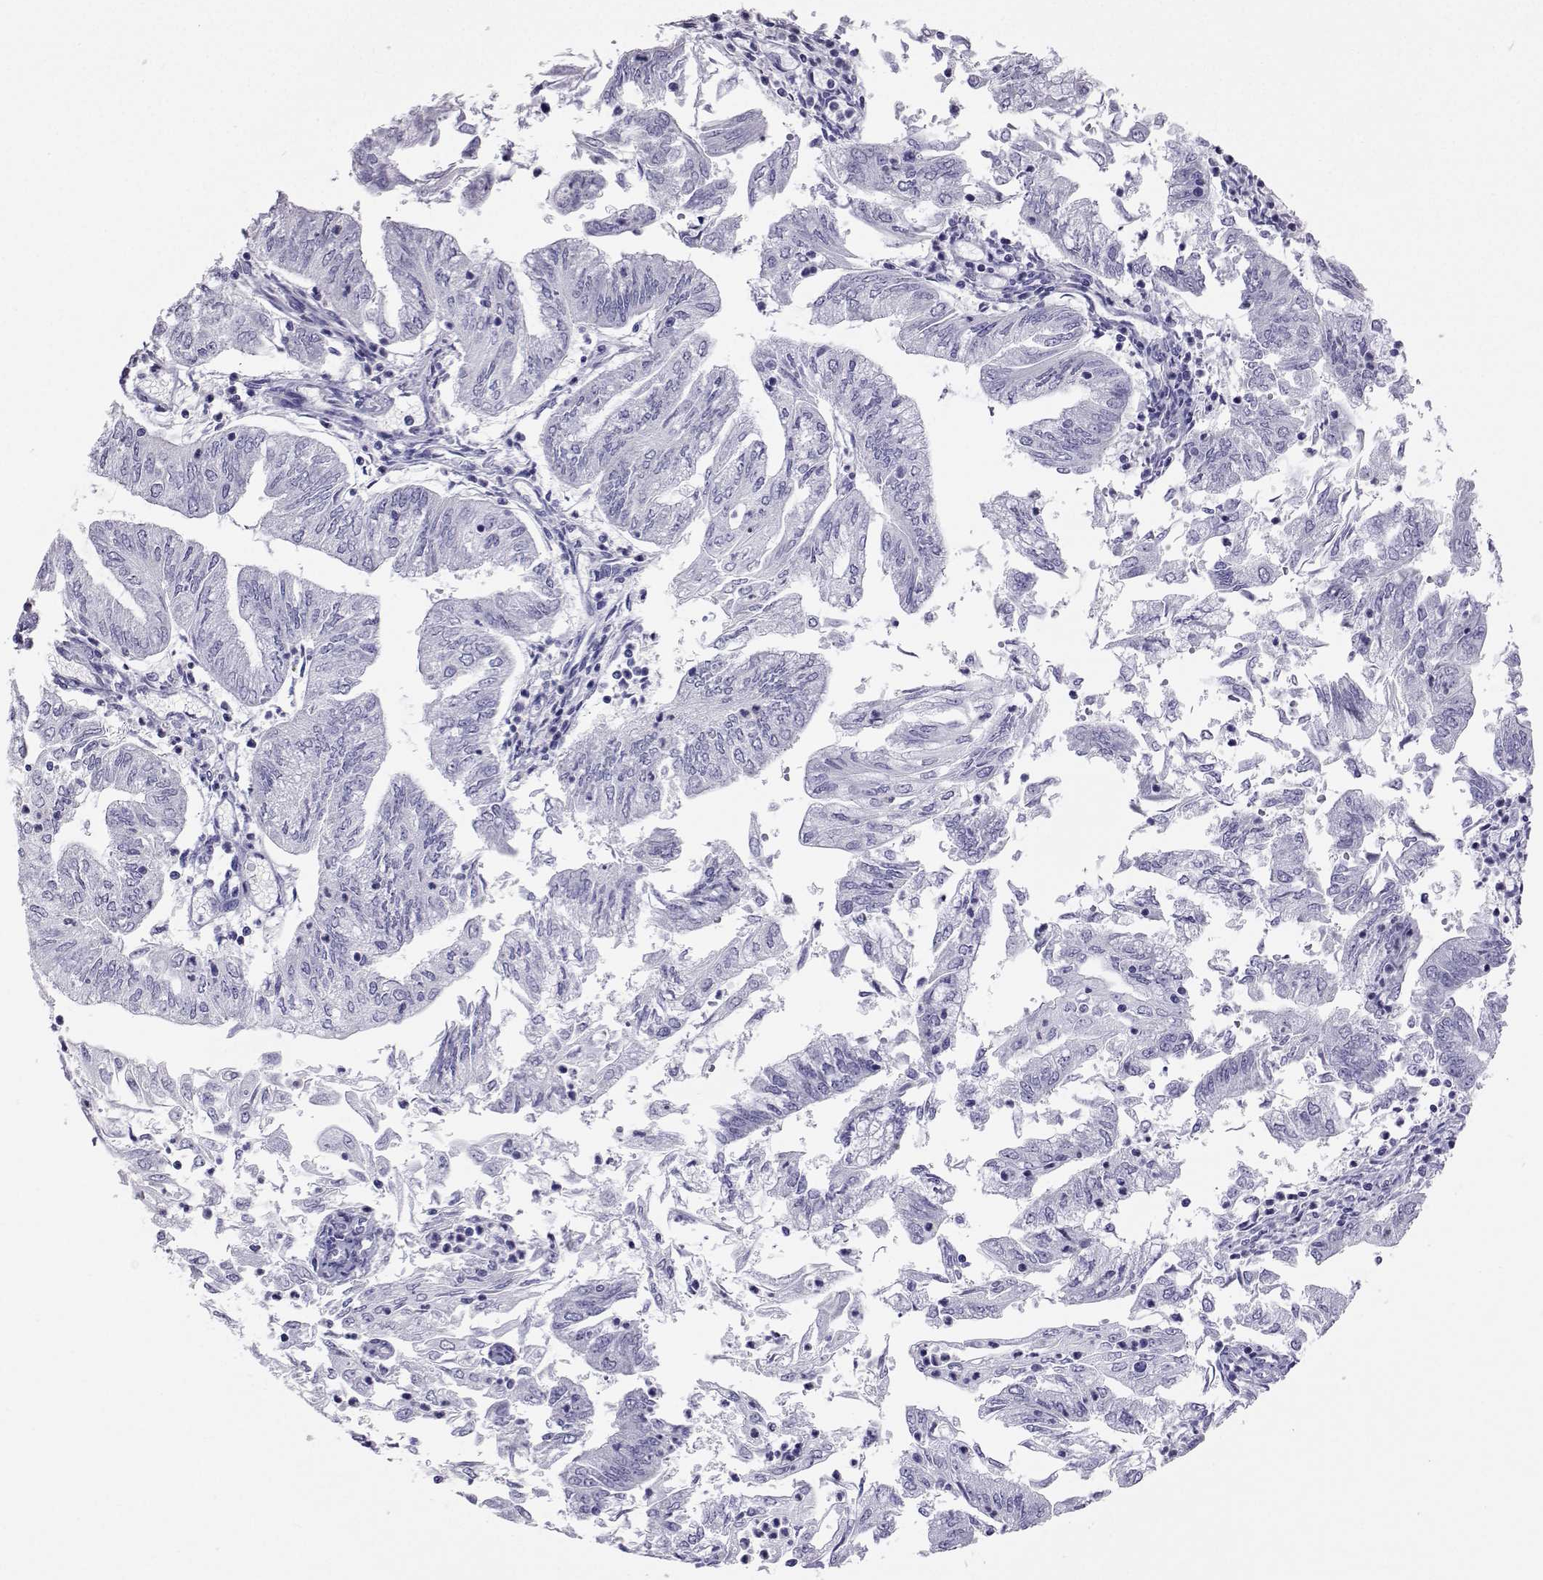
{"staining": {"intensity": "negative", "quantity": "none", "location": "none"}, "tissue": "endometrial cancer", "cell_type": "Tumor cells", "image_type": "cancer", "snomed": [{"axis": "morphology", "description": "Adenocarcinoma, NOS"}, {"axis": "topography", "description": "Endometrium"}], "caption": "Immunohistochemical staining of human endometrial cancer (adenocarcinoma) reveals no significant positivity in tumor cells. (Stains: DAB IHC with hematoxylin counter stain, Microscopy: brightfield microscopy at high magnification).", "gene": "PLIN4", "patient": {"sex": "female", "age": 55}}